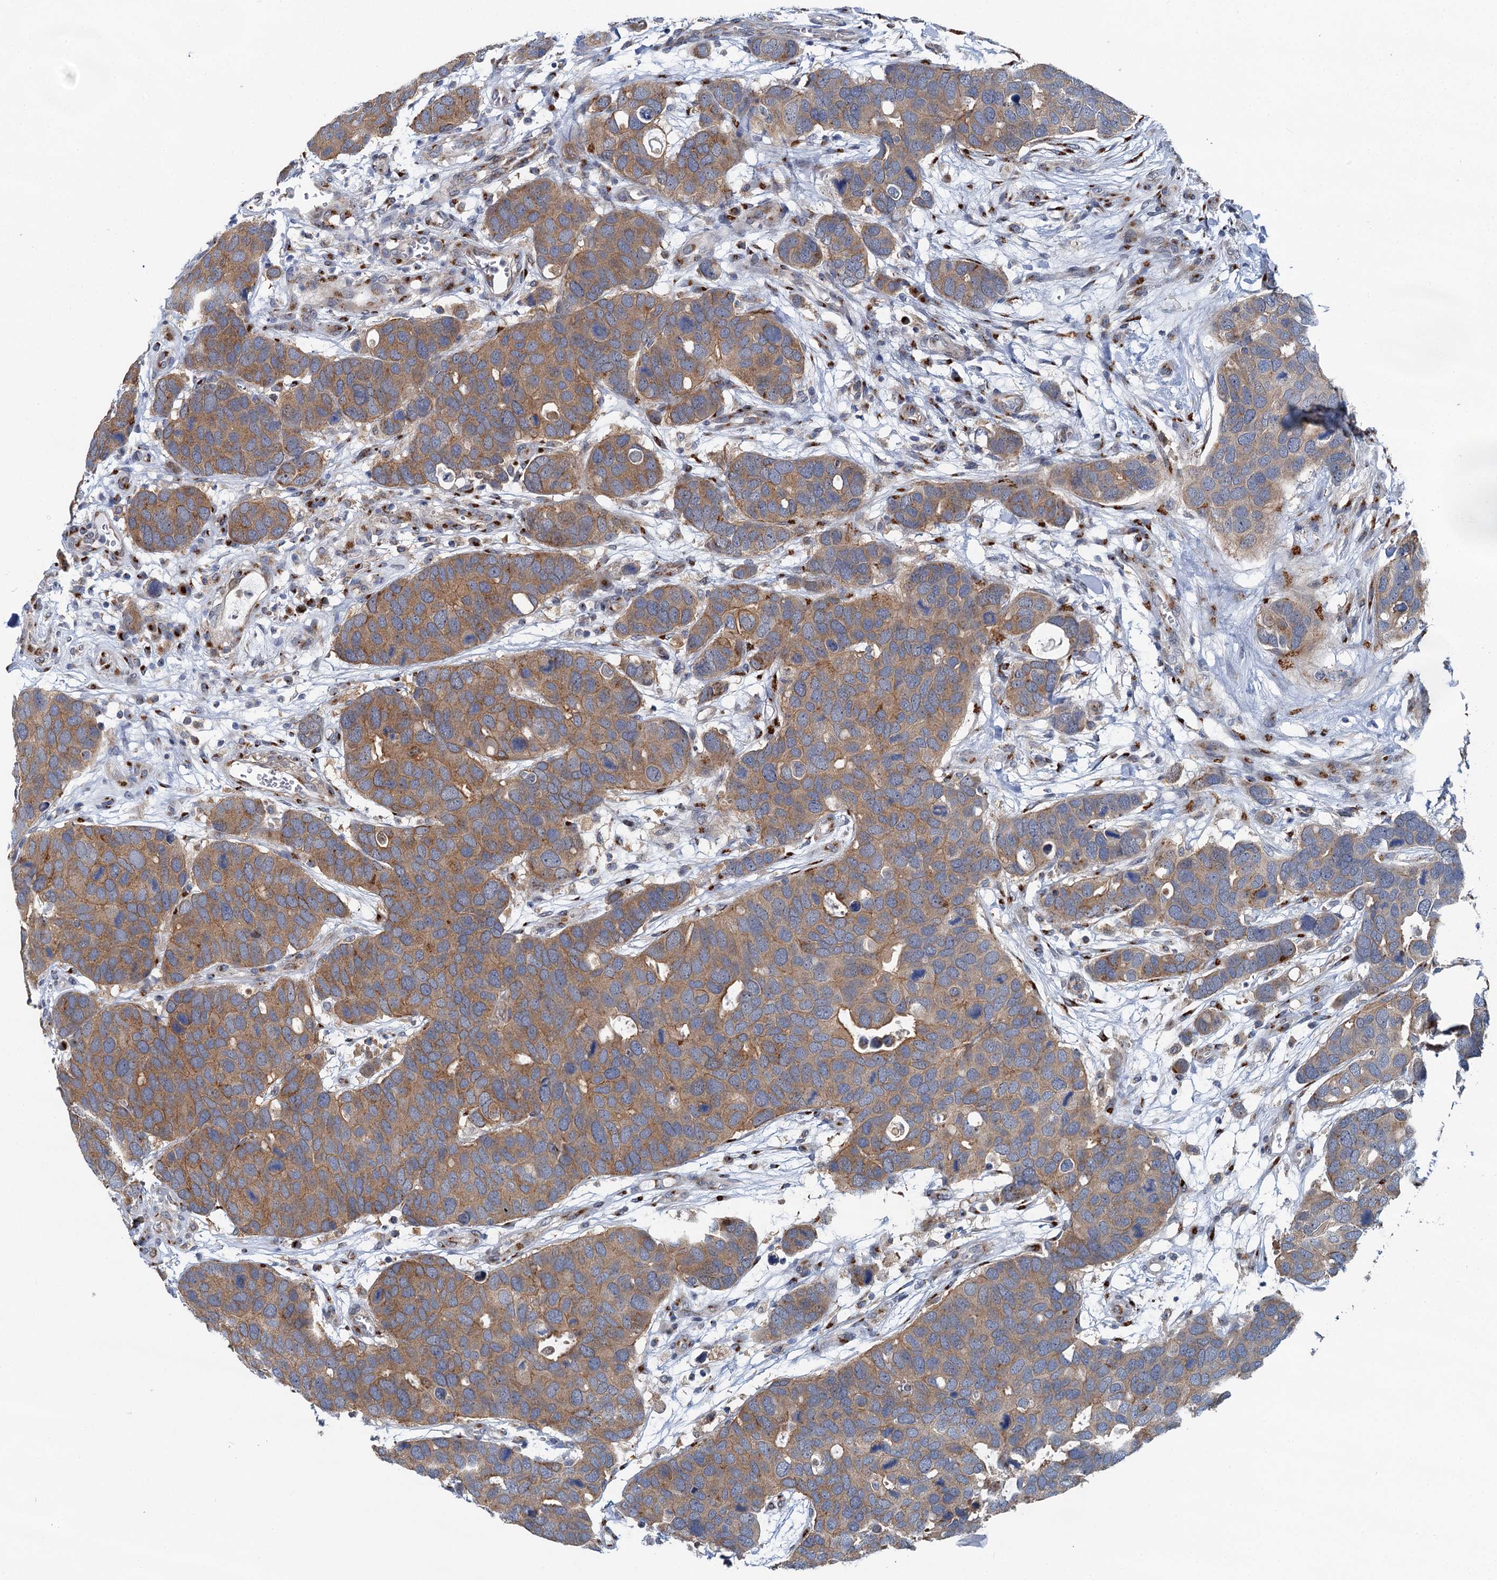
{"staining": {"intensity": "moderate", "quantity": ">75%", "location": "cytoplasmic/membranous"}, "tissue": "breast cancer", "cell_type": "Tumor cells", "image_type": "cancer", "snomed": [{"axis": "morphology", "description": "Duct carcinoma"}, {"axis": "topography", "description": "Breast"}], "caption": "The immunohistochemical stain highlights moderate cytoplasmic/membranous positivity in tumor cells of breast cancer tissue.", "gene": "BET1L", "patient": {"sex": "female", "age": 83}}